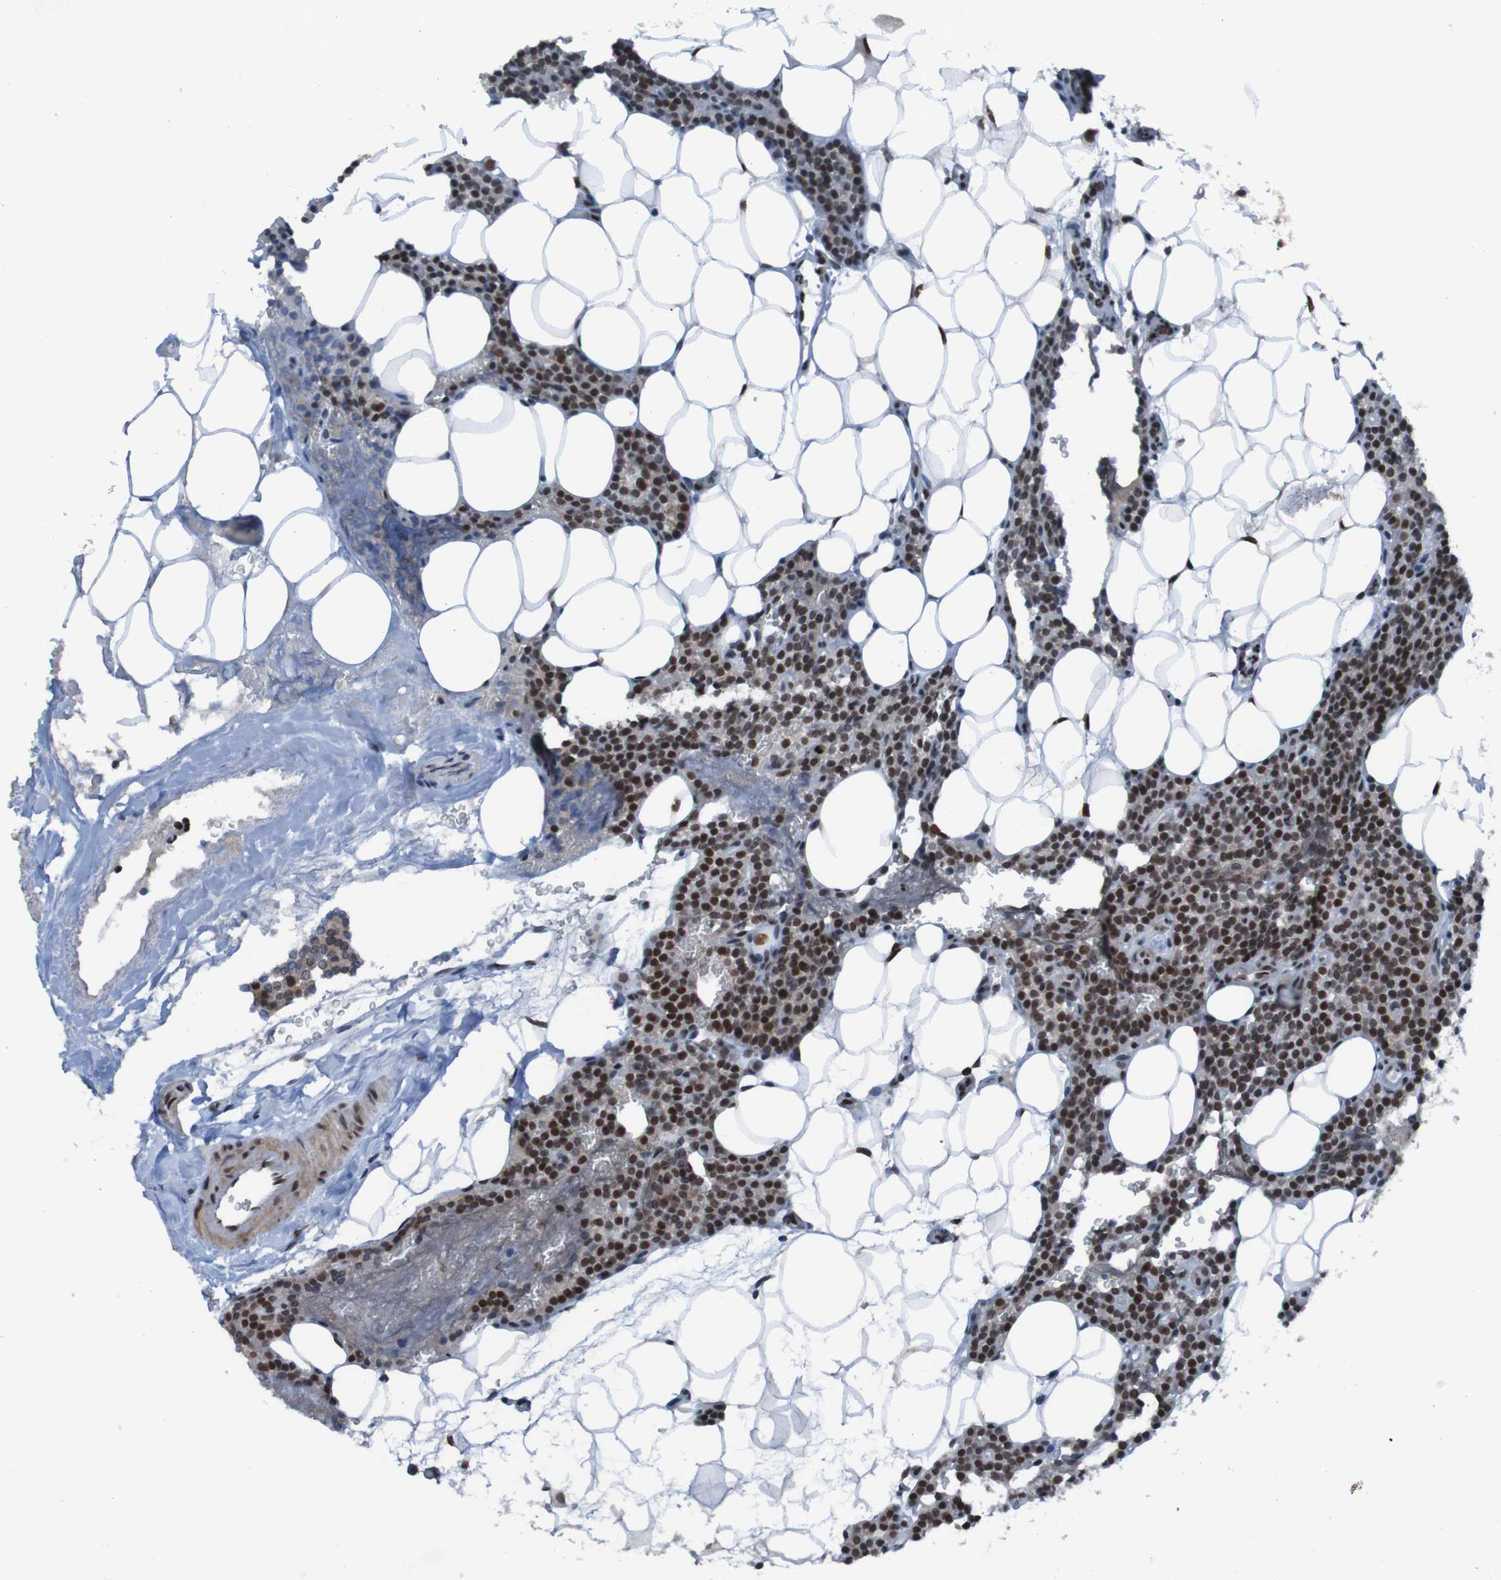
{"staining": {"intensity": "strong", "quantity": ">75%", "location": "nuclear"}, "tissue": "parathyroid gland", "cell_type": "Glandular cells", "image_type": "normal", "snomed": [{"axis": "morphology", "description": "Normal tissue, NOS"}, {"axis": "morphology", "description": "Adenoma, NOS"}, {"axis": "topography", "description": "Parathyroid gland"}], "caption": "A brown stain highlights strong nuclear staining of a protein in glandular cells of benign parathyroid gland. (IHC, brightfield microscopy, high magnification).", "gene": "PHF2", "patient": {"sex": "female", "age": 51}}